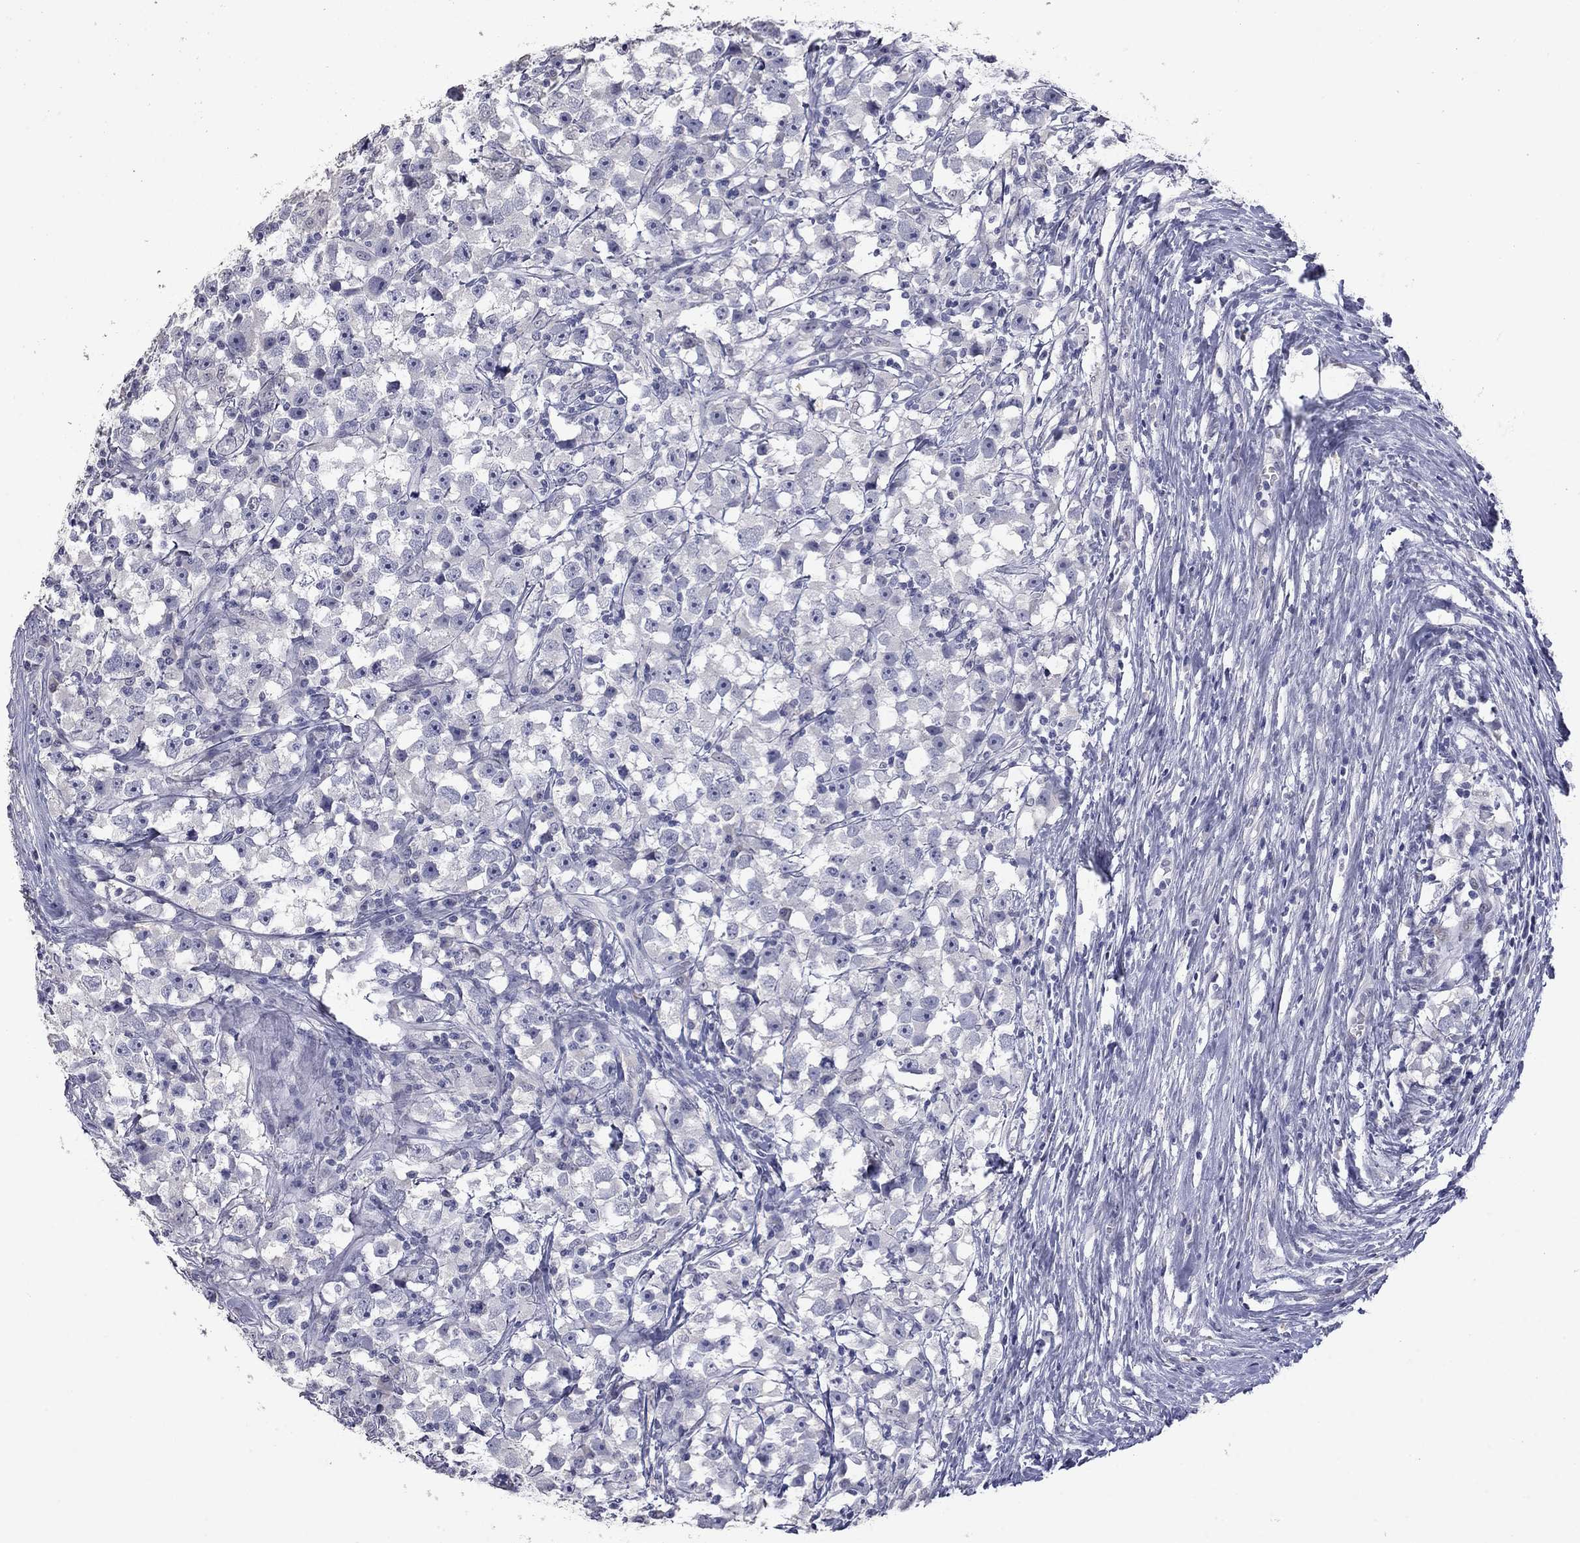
{"staining": {"intensity": "negative", "quantity": "none", "location": "none"}, "tissue": "testis cancer", "cell_type": "Tumor cells", "image_type": "cancer", "snomed": [{"axis": "morphology", "description": "Seminoma, NOS"}, {"axis": "topography", "description": "Testis"}], "caption": "Protein analysis of testis cancer (seminoma) displays no significant positivity in tumor cells. The staining was performed using DAB (3,3'-diaminobenzidine) to visualize the protein expression in brown, while the nuclei were stained in blue with hematoxylin (Magnification: 20x).", "gene": "SLC51A", "patient": {"sex": "male", "age": 33}}